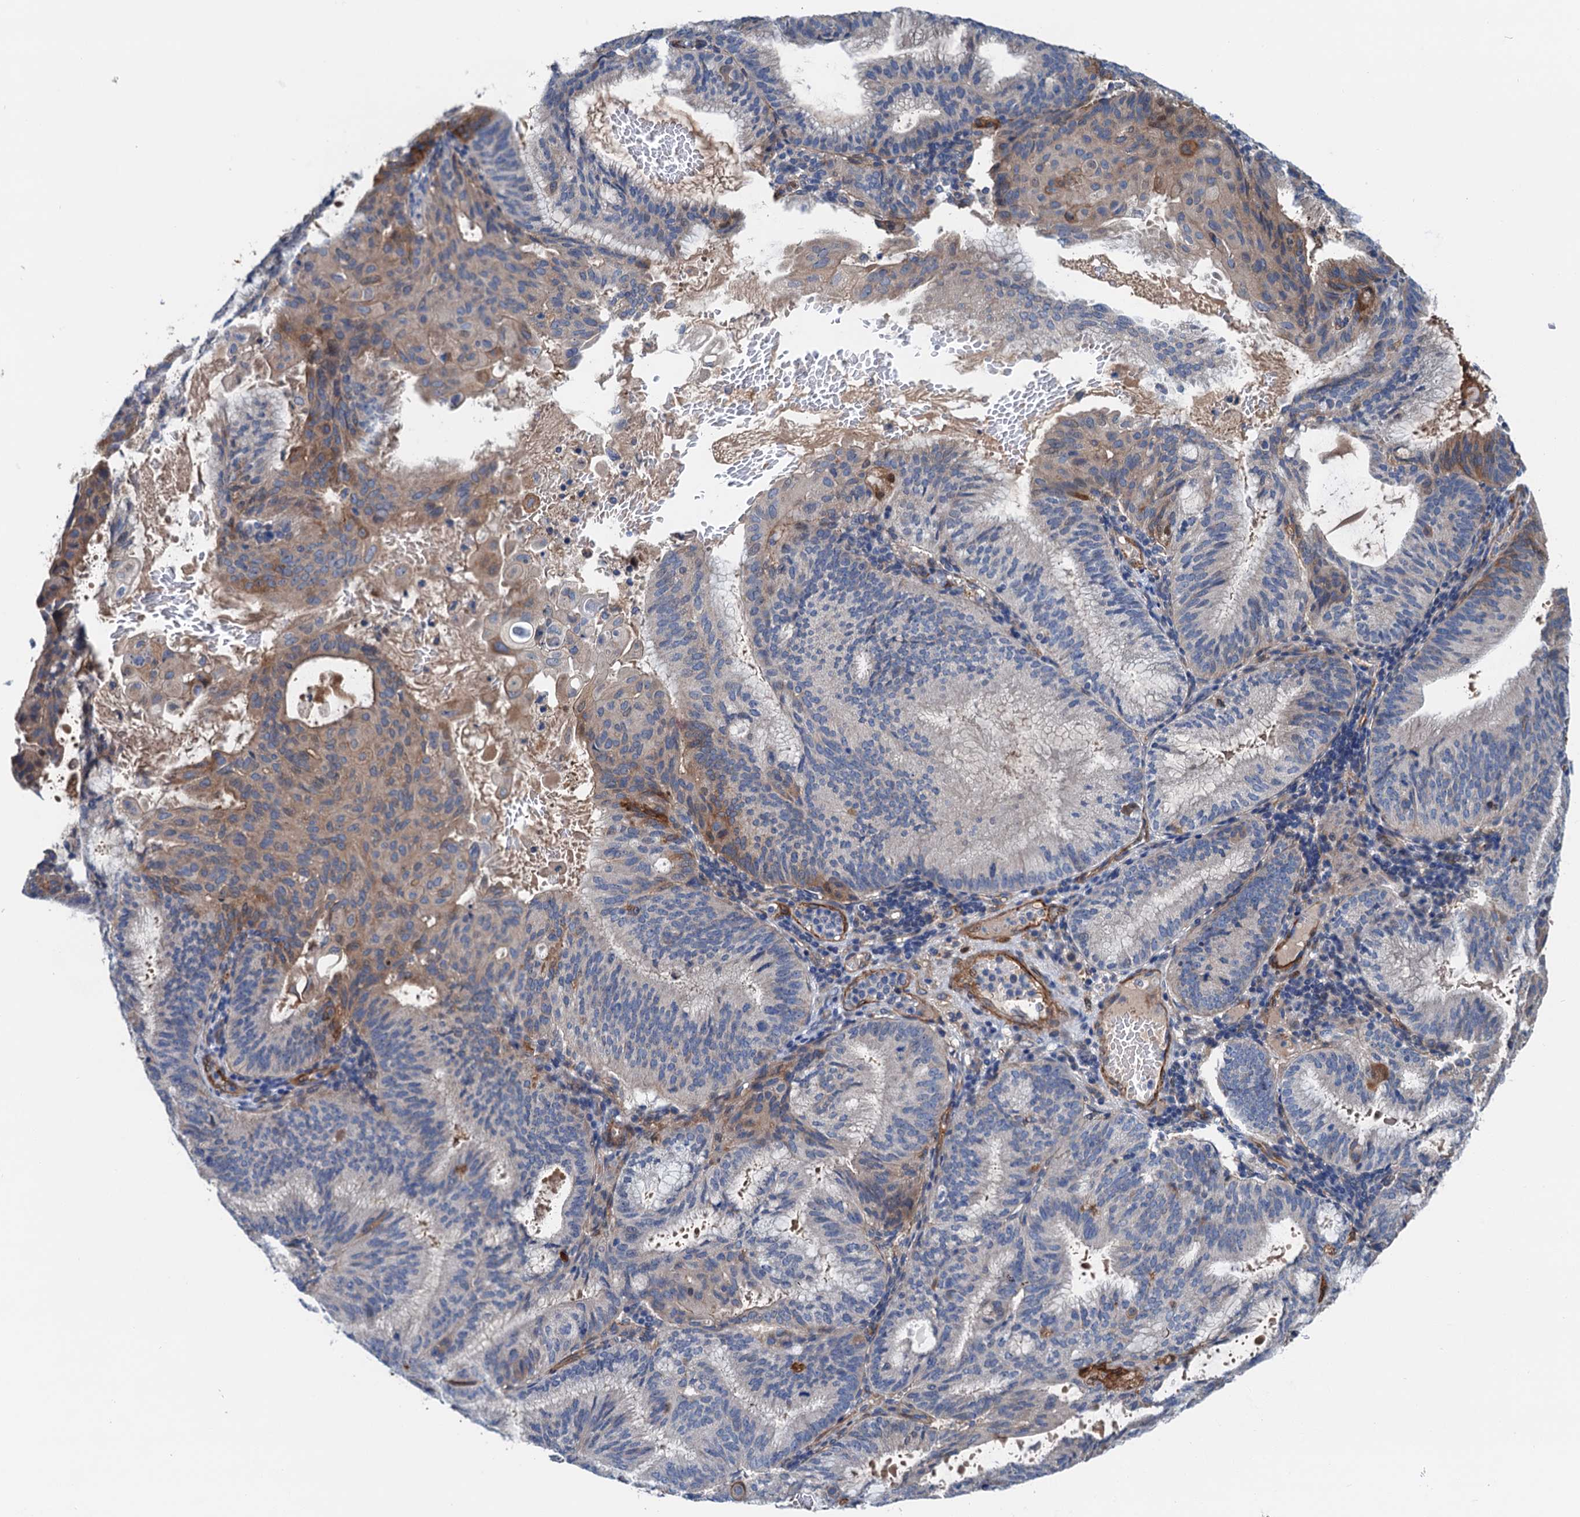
{"staining": {"intensity": "weak", "quantity": "<25%", "location": "cytoplasmic/membranous"}, "tissue": "endometrial cancer", "cell_type": "Tumor cells", "image_type": "cancer", "snomed": [{"axis": "morphology", "description": "Adenocarcinoma, NOS"}, {"axis": "topography", "description": "Endometrium"}], "caption": "Endometrial adenocarcinoma stained for a protein using IHC demonstrates no positivity tumor cells.", "gene": "CSTPP1", "patient": {"sex": "female", "age": 49}}